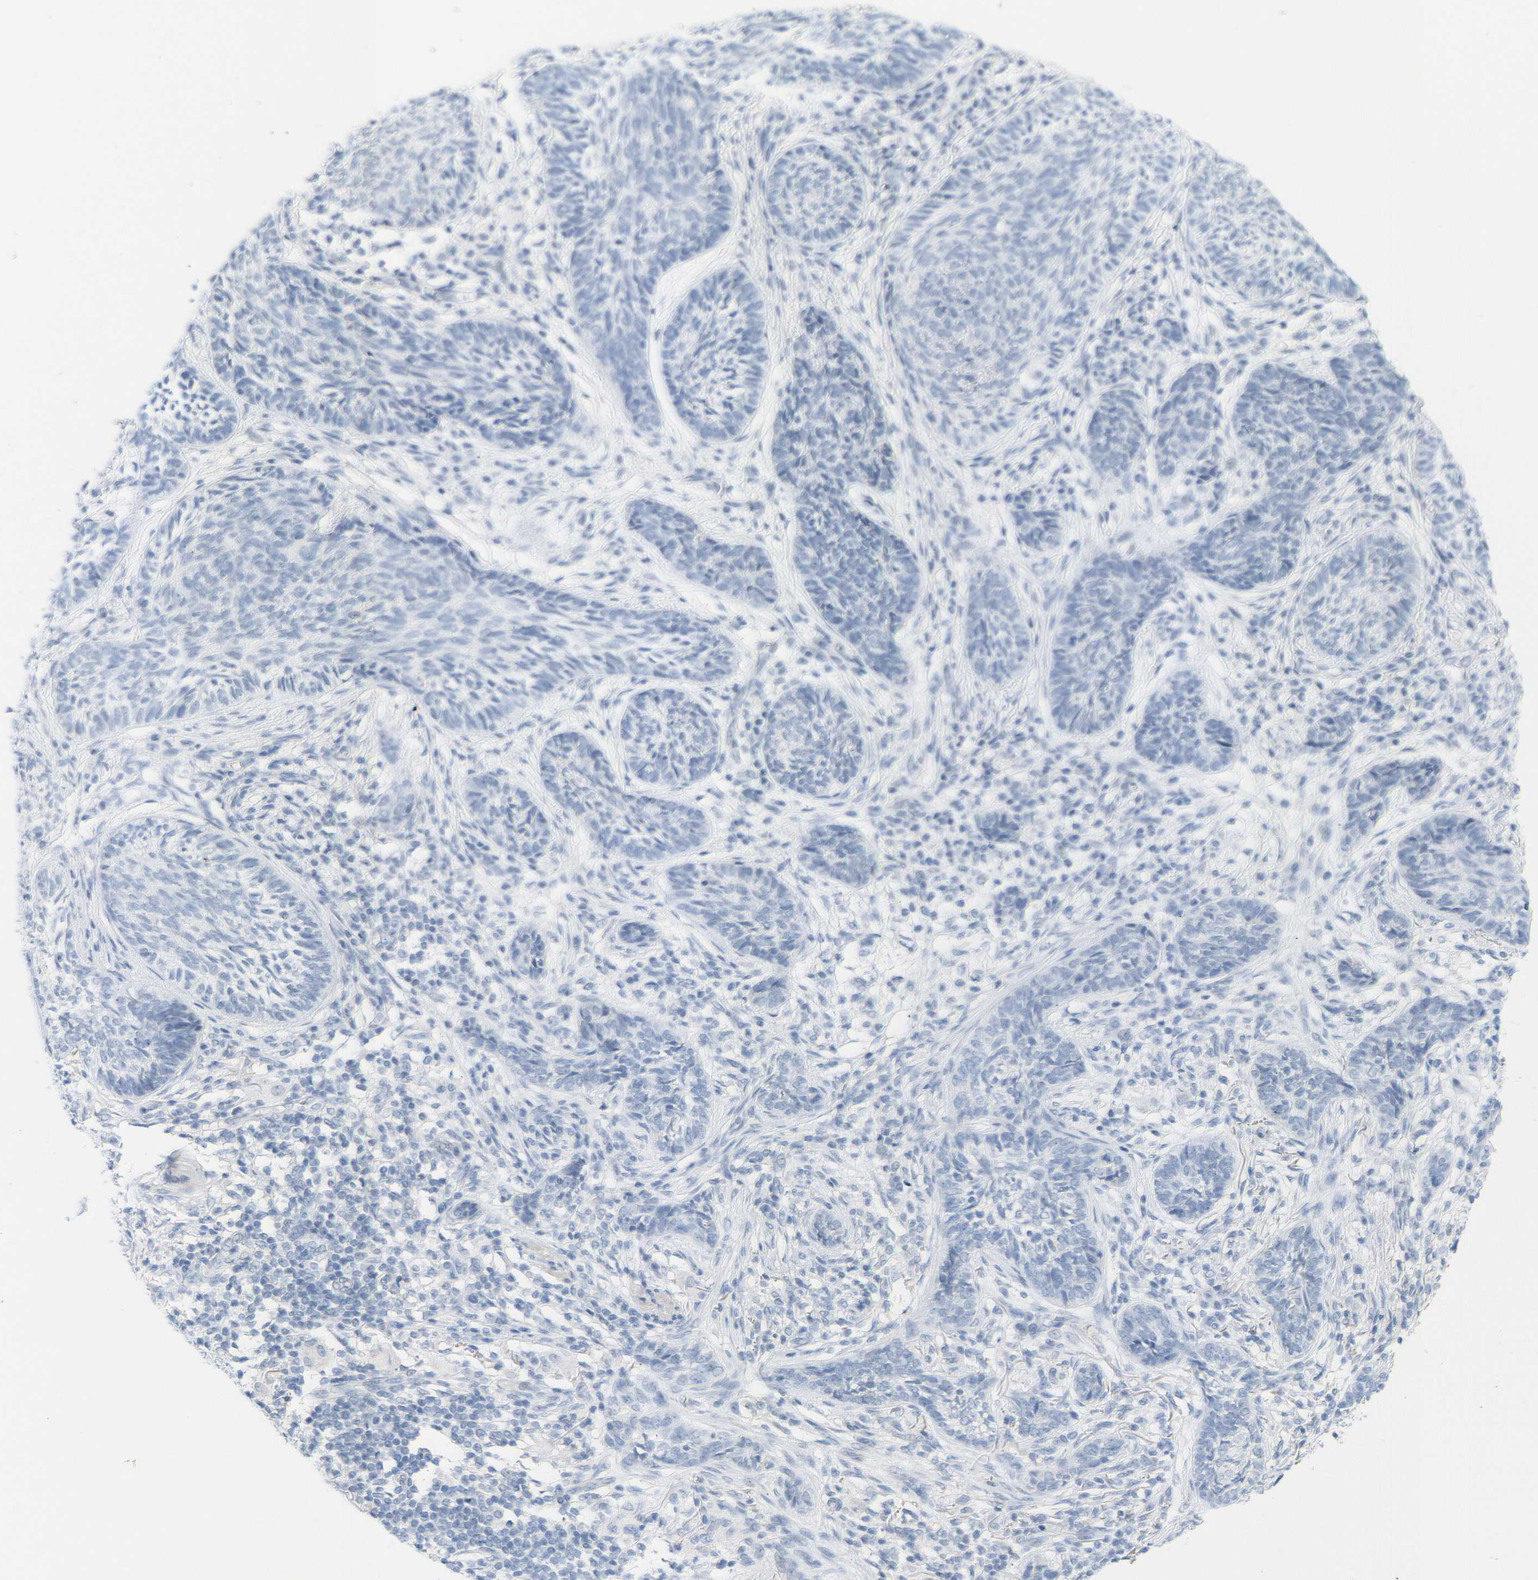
{"staining": {"intensity": "negative", "quantity": "none", "location": "none"}, "tissue": "skin cancer", "cell_type": "Tumor cells", "image_type": "cancer", "snomed": [{"axis": "morphology", "description": "Papilloma, NOS"}, {"axis": "morphology", "description": "Basal cell carcinoma"}, {"axis": "topography", "description": "Skin"}], "caption": "This image is of skin cancer (papilloma) stained with immunohistochemistry (IHC) to label a protein in brown with the nuclei are counter-stained blue. There is no positivity in tumor cells.", "gene": "OPN1SW", "patient": {"sex": "male", "age": 87}}